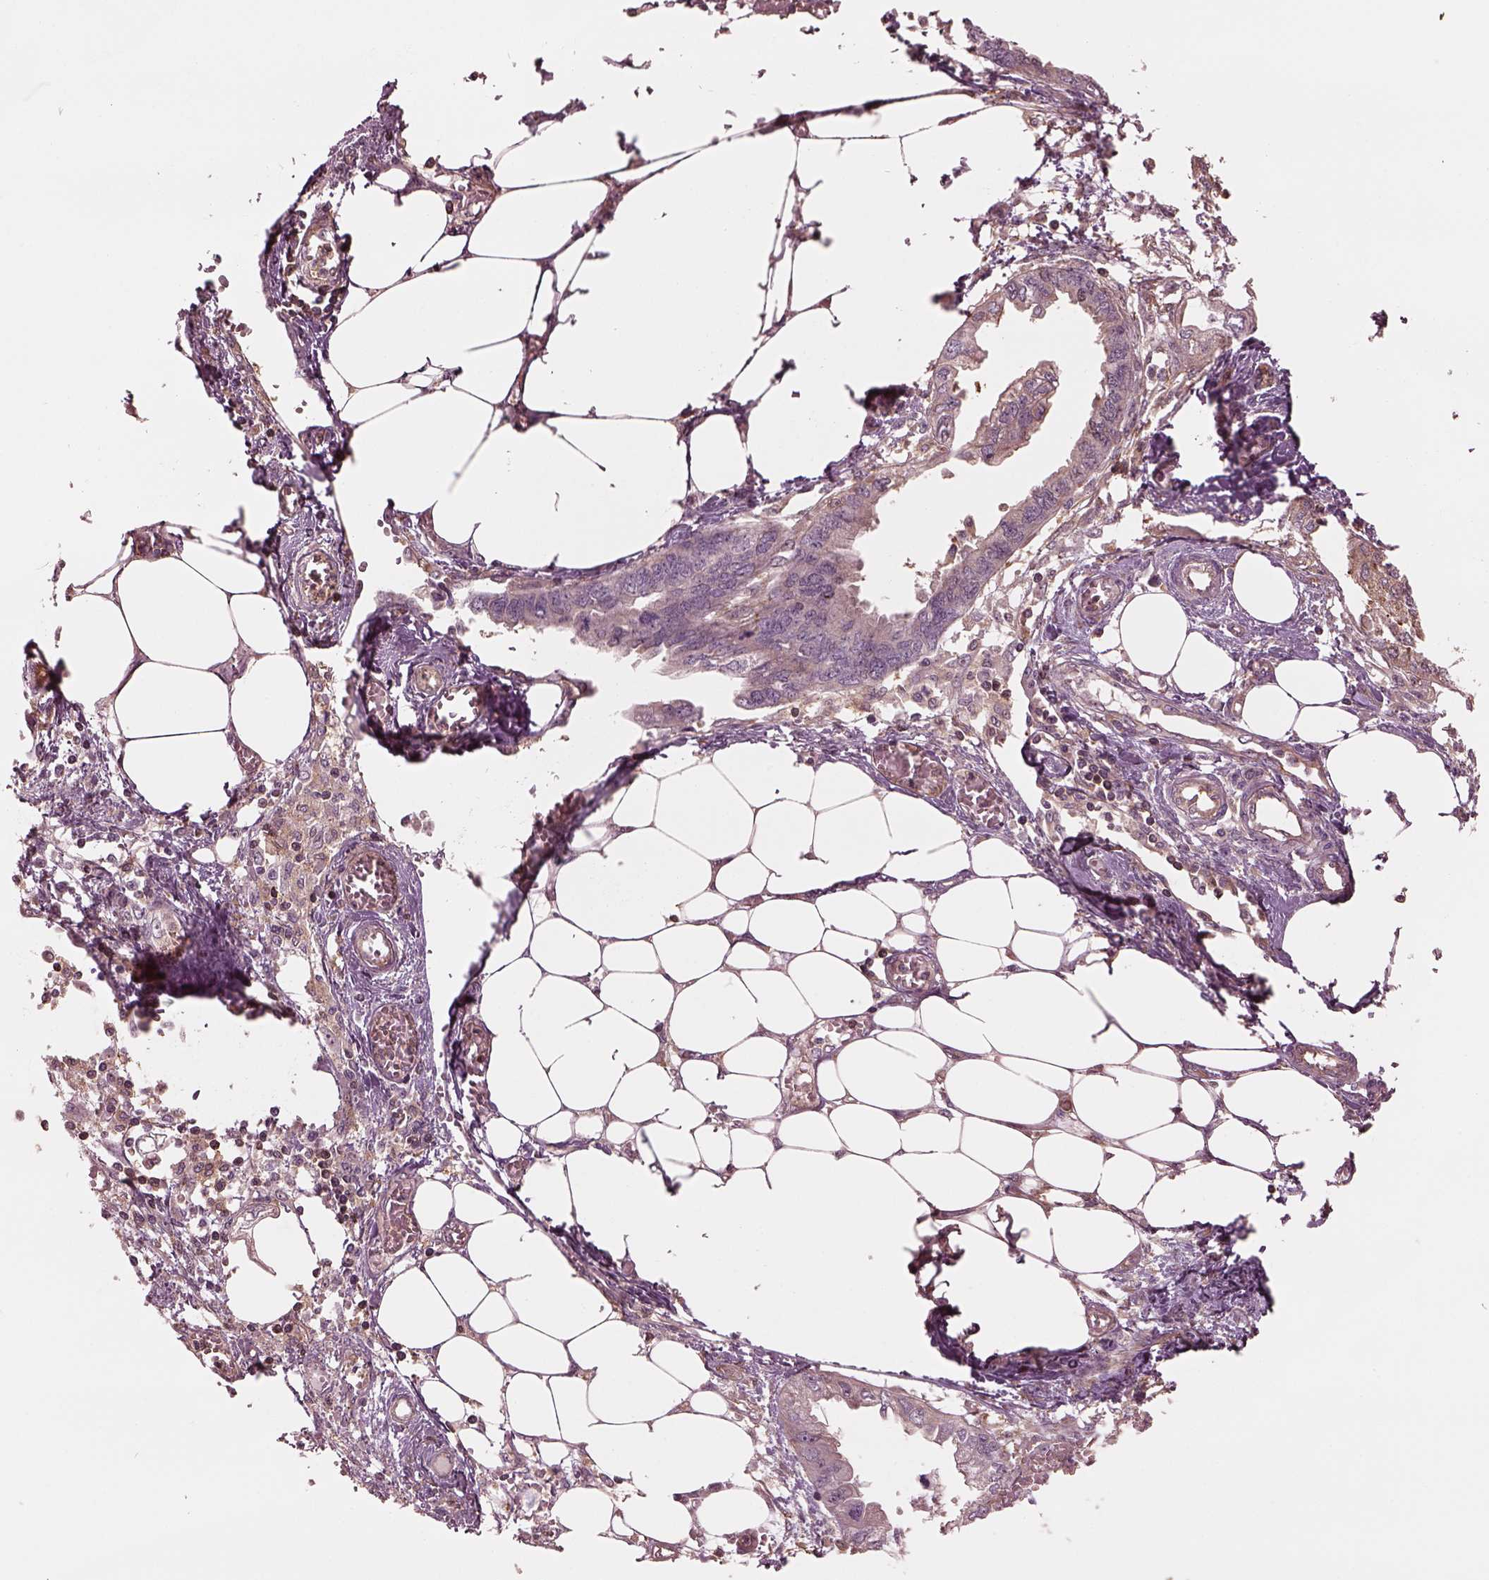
{"staining": {"intensity": "weak", "quantity": ">75%", "location": "cytoplasmic/membranous"}, "tissue": "endometrial cancer", "cell_type": "Tumor cells", "image_type": "cancer", "snomed": [{"axis": "morphology", "description": "Adenocarcinoma, NOS"}, {"axis": "morphology", "description": "Adenocarcinoma, metastatic, NOS"}, {"axis": "topography", "description": "Adipose tissue"}, {"axis": "topography", "description": "Endometrium"}], "caption": "Immunohistochemistry (DAB (3,3'-diaminobenzidine)) staining of human endometrial metastatic adenocarcinoma shows weak cytoplasmic/membranous protein staining in about >75% of tumor cells.", "gene": "STK33", "patient": {"sex": "female", "age": 67}}